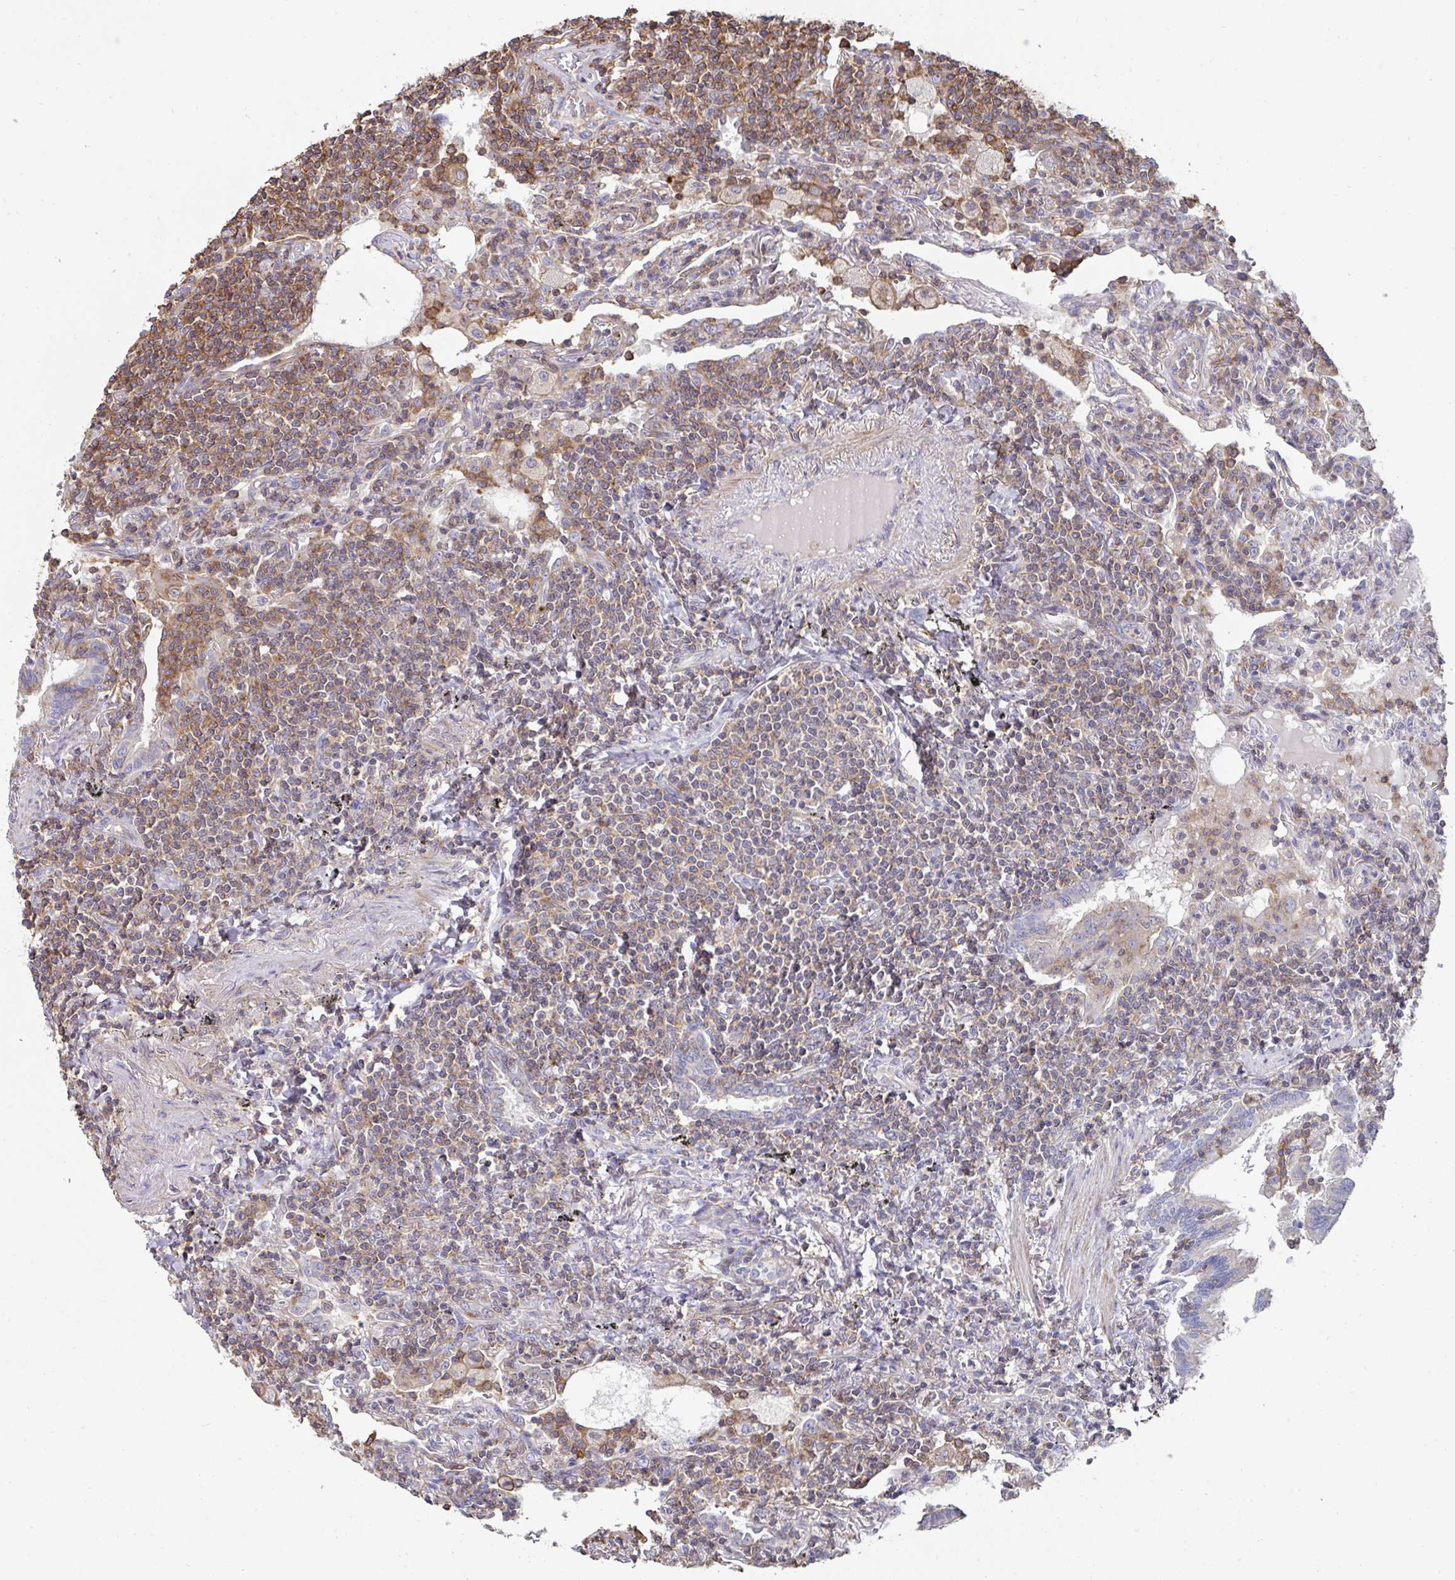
{"staining": {"intensity": "moderate", "quantity": "25%-75%", "location": "cytoplasmic/membranous"}, "tissue": "lymphoma", "cell_type": "Tumor cells", "image_type": "cancer", "snomed": [{"axis": "morphology", "description": "Malignant lymphoma, non-Hodgkin's type, Low grade"}, {"axis": "topography", "description": "Lung"}], "caption": "Immunohistochemical staining of malignant lymphoma, non-Hodgkin's type (low-grade) exhibits medium levels of moderate cytoplasmic/membranous positivity in approximately 25%-75% of tumor cells.", "gene": "DZANK1", "patient": {"sex": "female", "age": 71}}